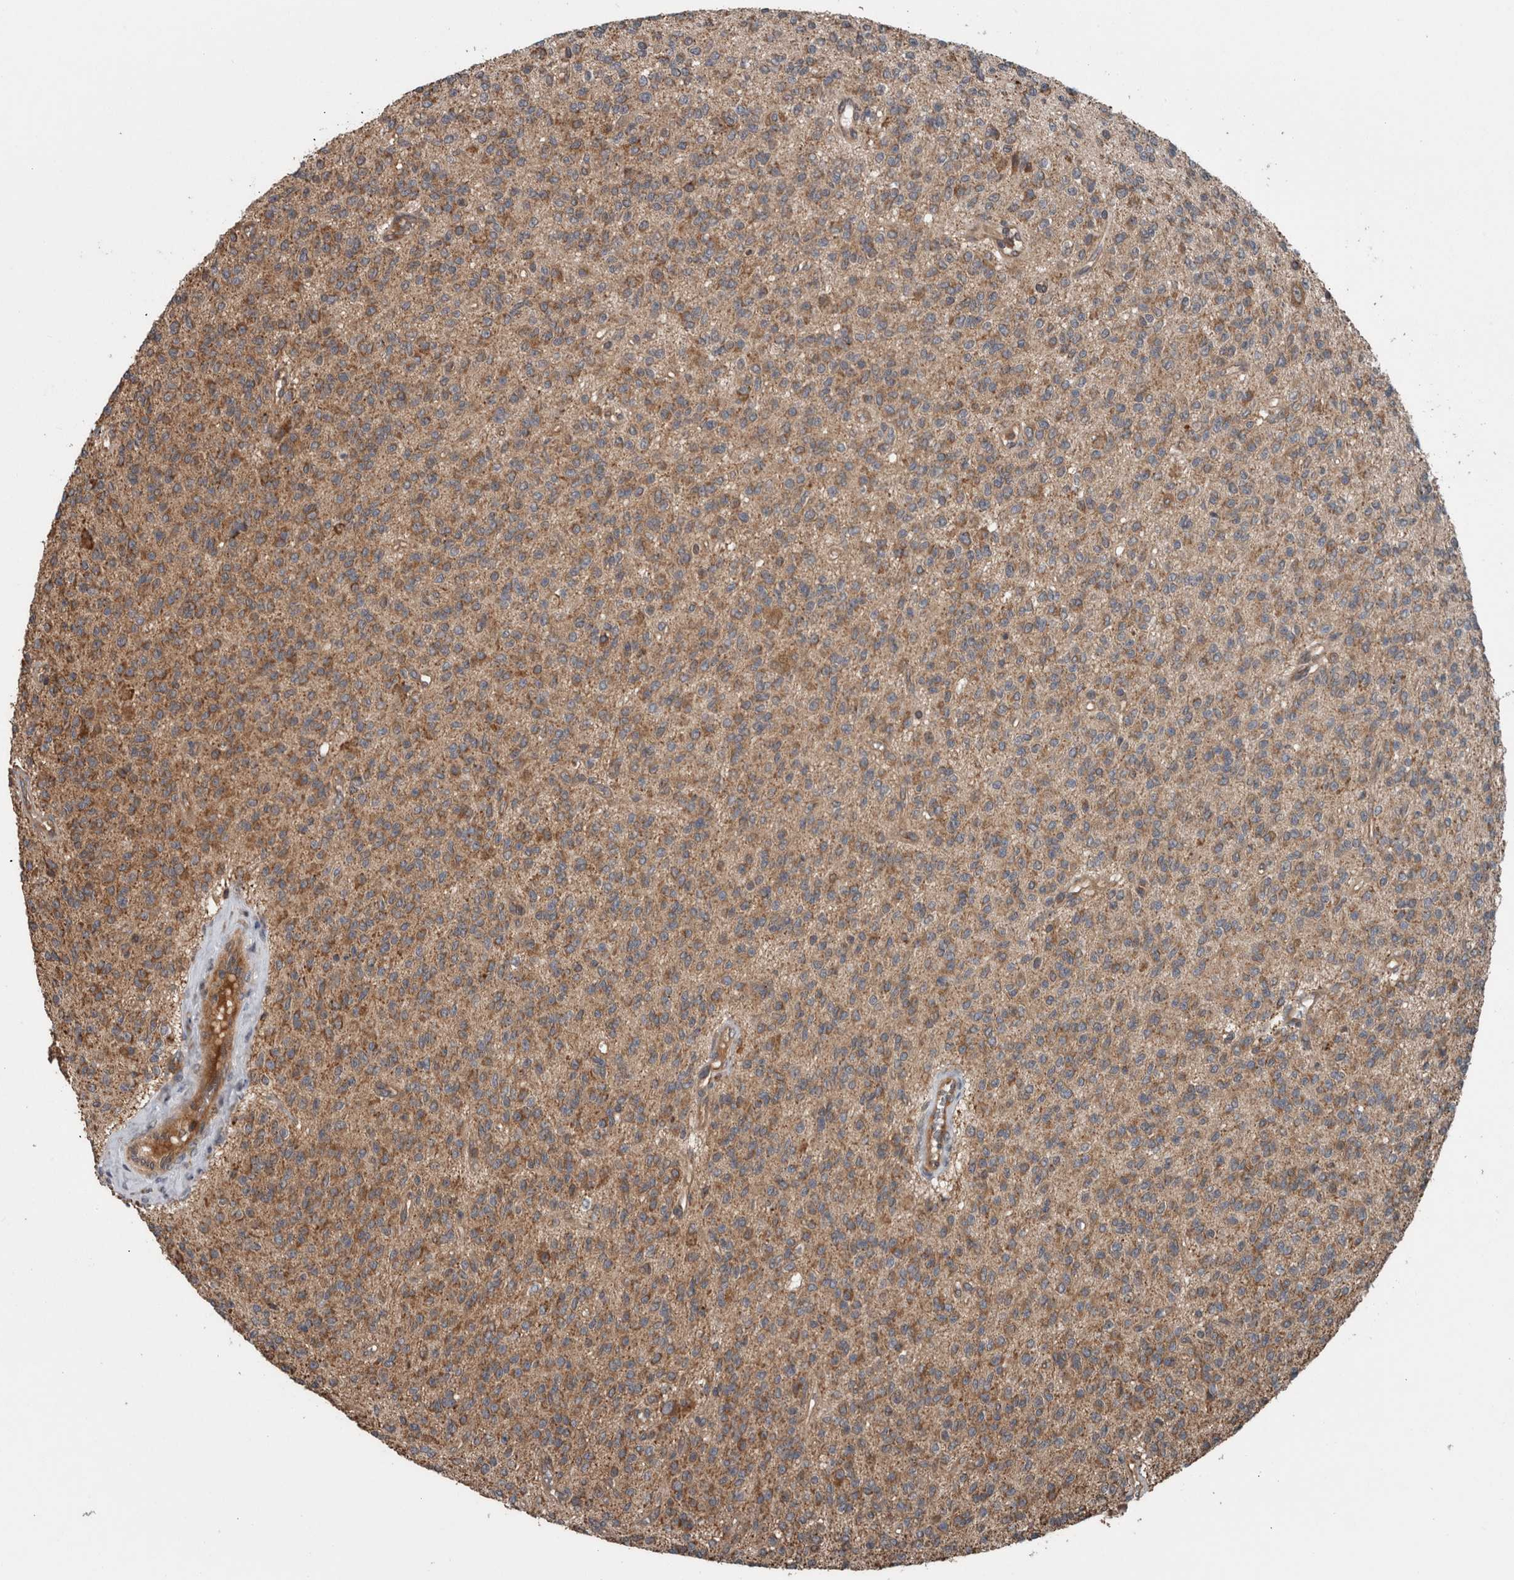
{"staining": {"intensity": "moderate", "quantity": ">75%", "location": "cytoplasmic/membranous"}, "tissue": "glioma", "cell_type": "Tumor cells", "image_type": "cancer", "snomed": [{"axis": "morphology", "description": "Glioma, malignant, High grade"}, {"axis": "topography", "description": "Brain"}], "caption": "Glioma tissue displays moderate cytoplasmic/membranous expression in approximately >75% of tumor cells, visualized by immunohistochemistry.", "gene": "RIOK3", "patient": {"sex": "male", "age": 34}}